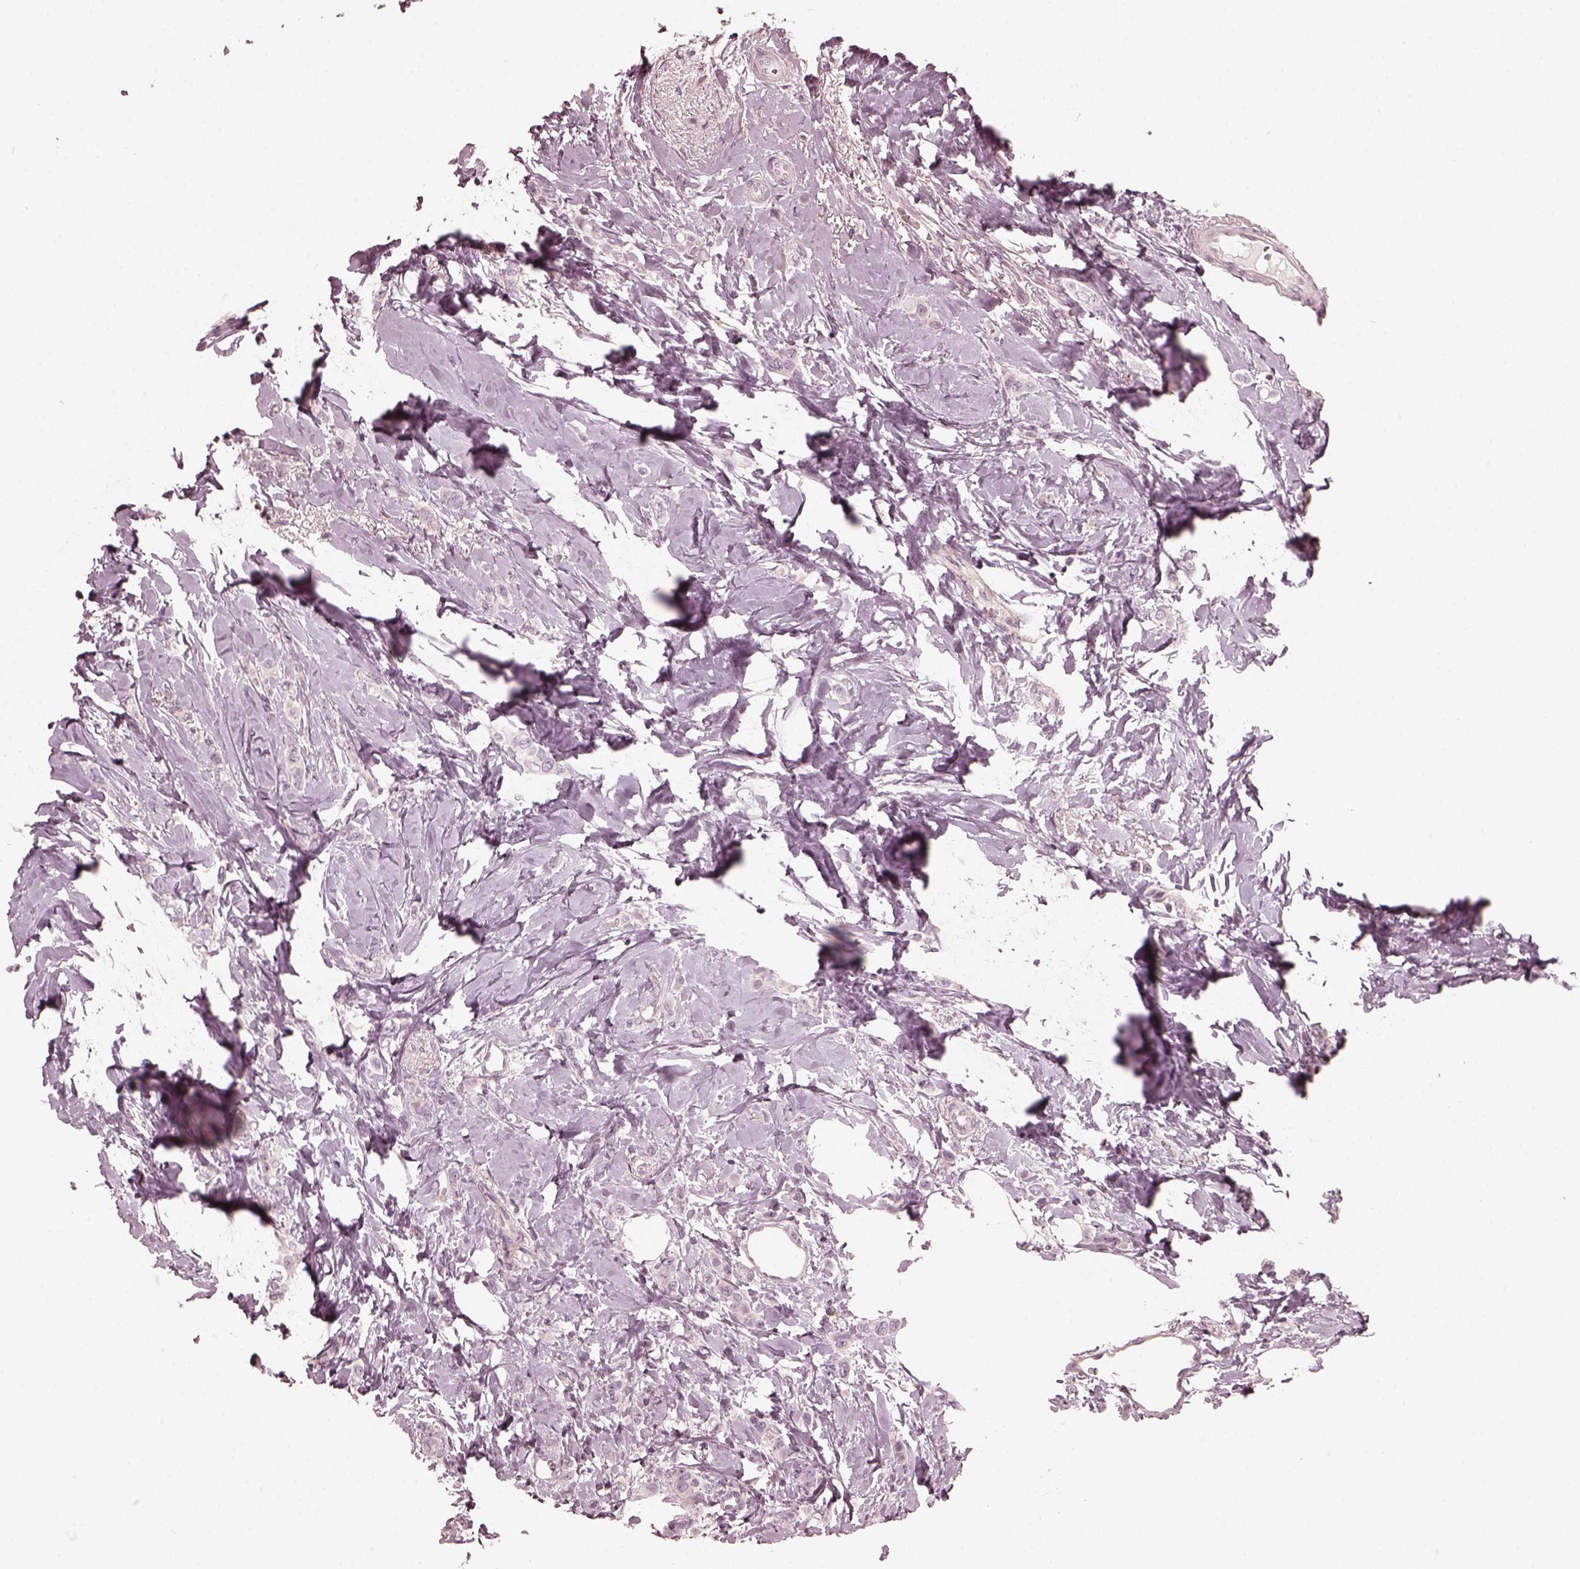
{"staining": {"intensity": "negative", "quantity": "none", "location": "none"}, "tissue": "breast cancer", "cell_type": "Tumor cells", "image_type": "cancer", "snomed": [{"axis": "morphology", "description": "Lobular carcinoma"}, {"axis": "topography", "description": "Breast"}], "caption": "This image is of breast cancer stained with IHC to label a protein in brown with the nuclei are counter-stained blue. There is no expression in tumor cells.", "gene": "CHIT1", "patient": {"sex": "female", "age": 66}}